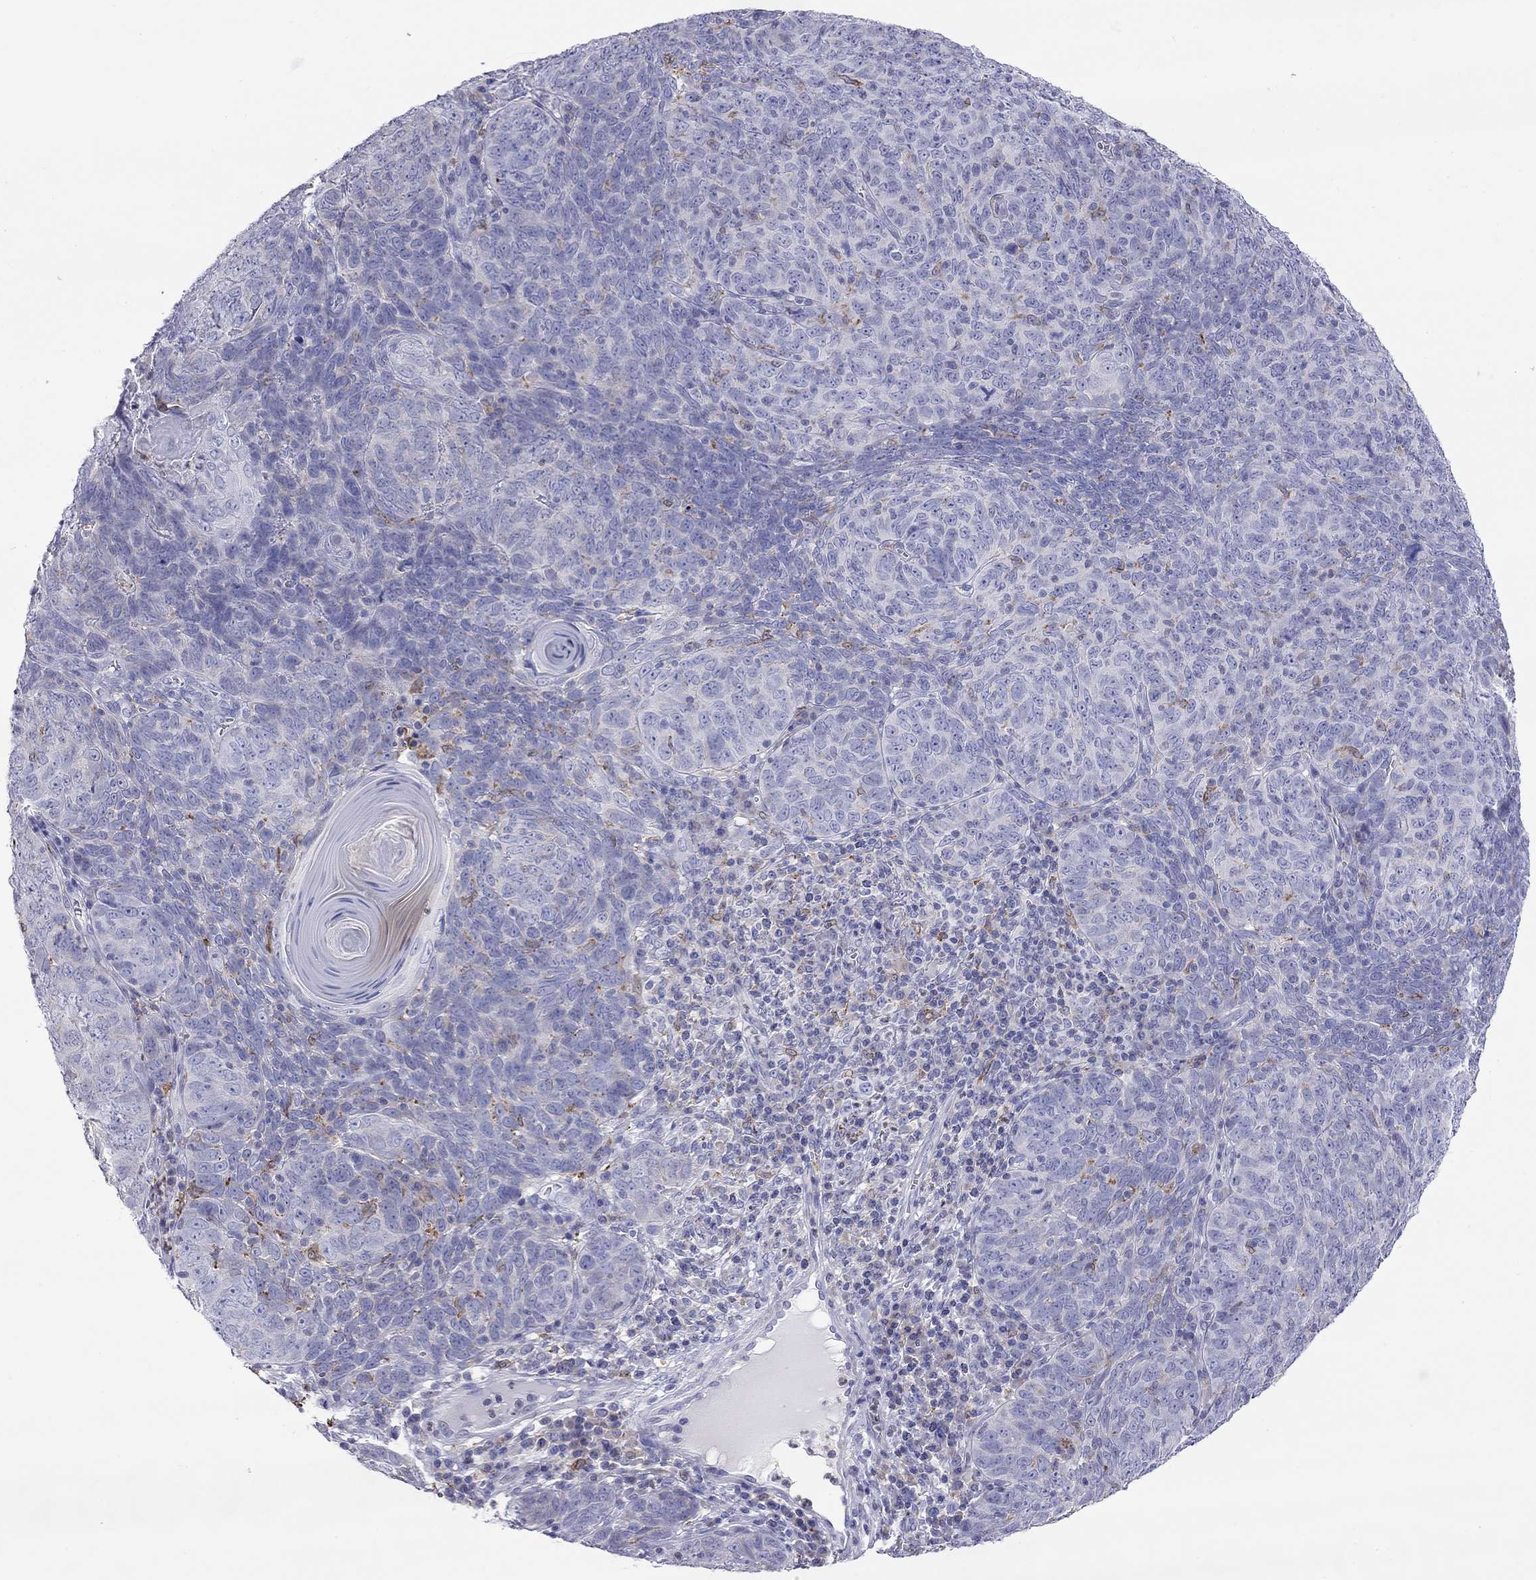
{"staining": {"intensity": "negative", "quantity": "none", "location": "none"}, "tissue": "skin cancer", "cell_type": "Tumor cells", "image_type": "cancer", "snomed": [{"axis": "morphology", "description": "Squamous cell carcinoma, NOS"}, {"axis": "topography", "description": "Skin"}, {"axis": "topography", "description": "Anal"}], "caption": "Skin cancer was stained to show a protein in brown. There is no significant expression in tumor cells. (Stains: DAB (3,3'-diaminobenzidine) immunohistochemistry (IHC) with hematoxylin counter stain, Microscopy: brightfield microscopy at high magnification).", "gene": "SLC46A2", "patient": {"sex": "female", "age": 51}}